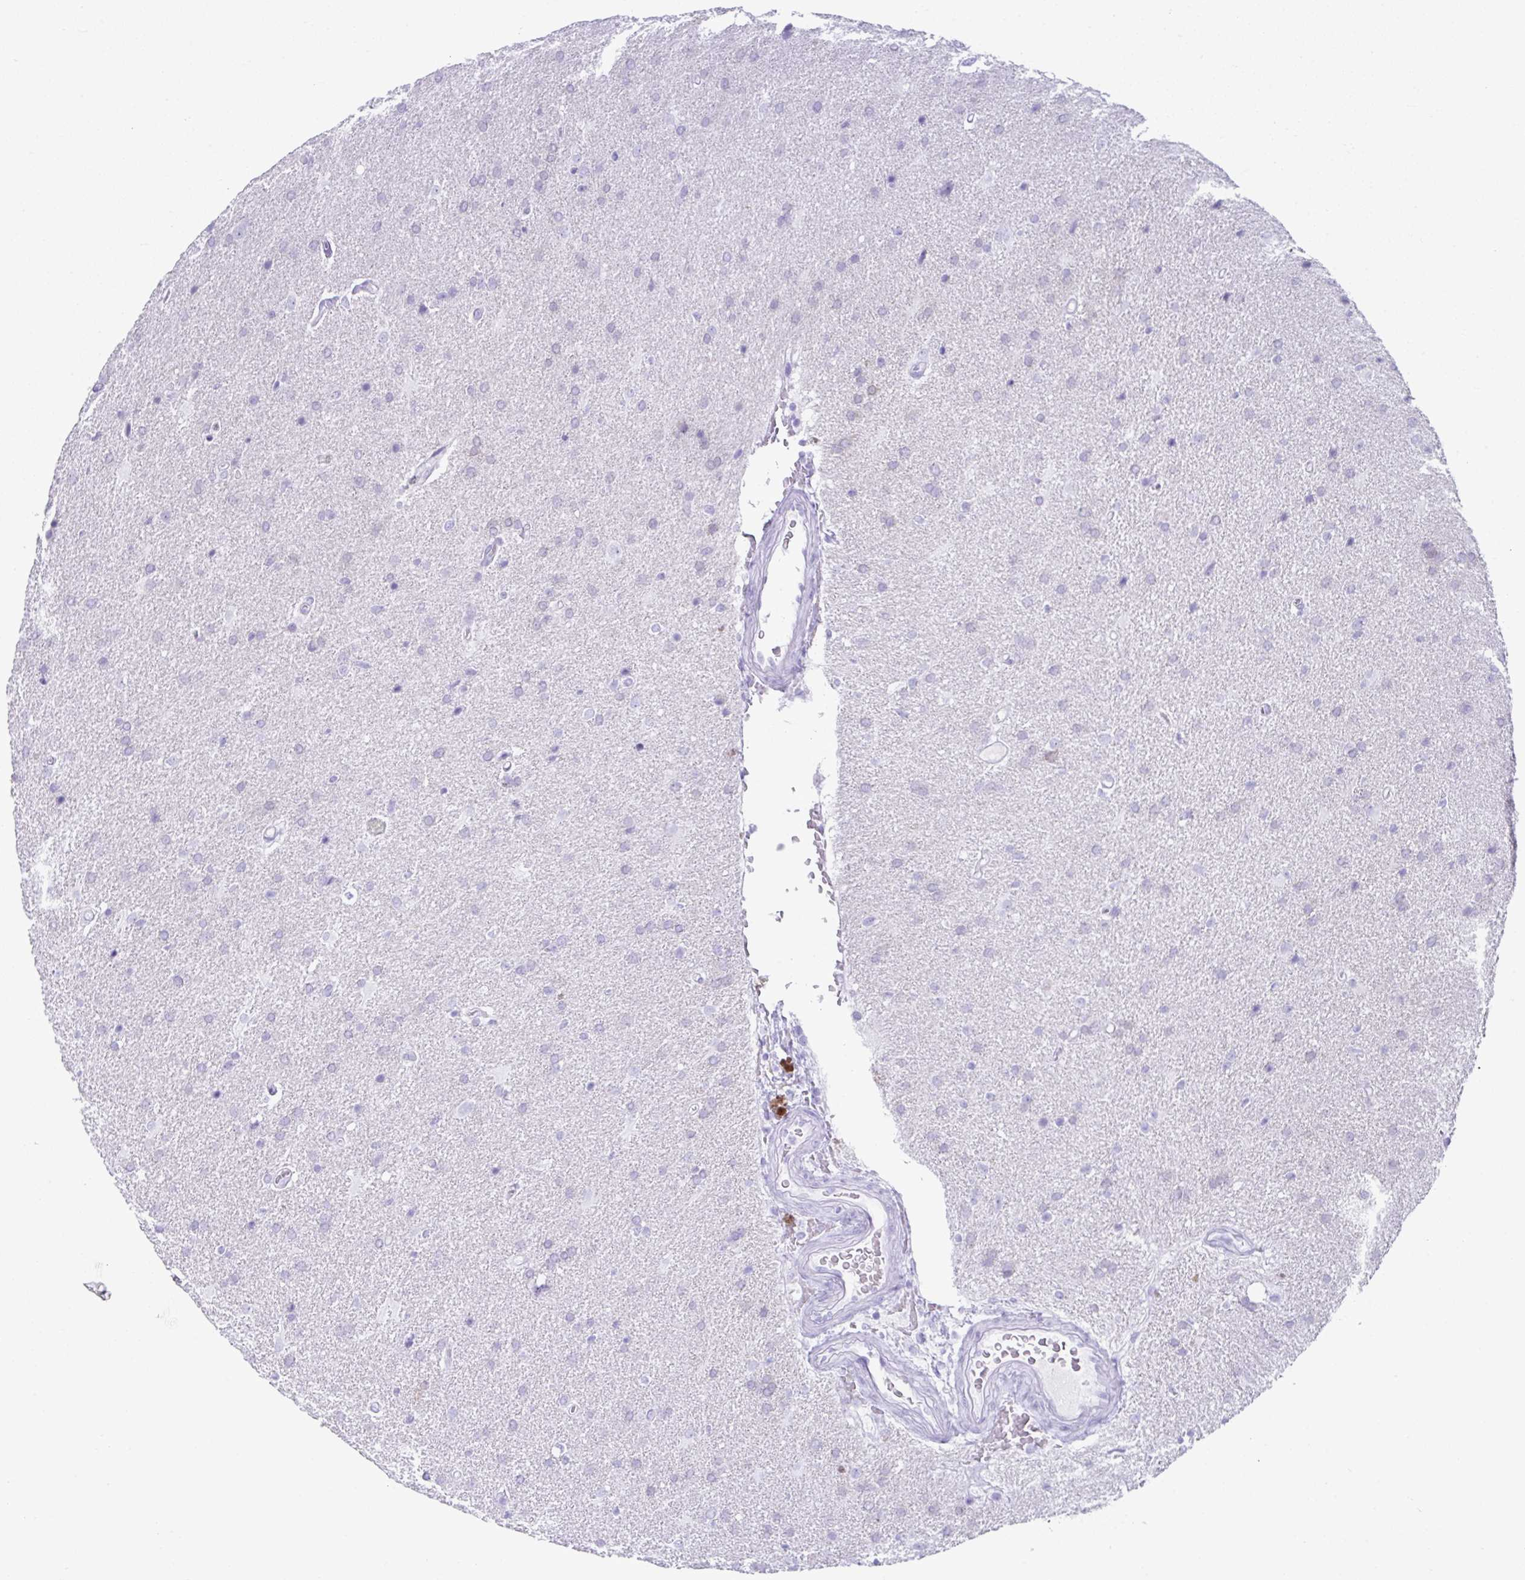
{"staining": {"intensity": "negative", "quantity": "none", "location": "none"}, "tissue": "glioma", "cell_type": "Tumor cells", "image_type": "cancer", "snomed": [{"axis": "morphology", "description": "Glioma, malignant, High grade"}, {"axis": "topography", "description": "Brain"}], "caption": "This is an immunohistochemistry image of high-grade glioma (malignant). There is no staining in tumor cells.", "gene": "PSCA", "patient": {"sex": "male", "age": 56}}